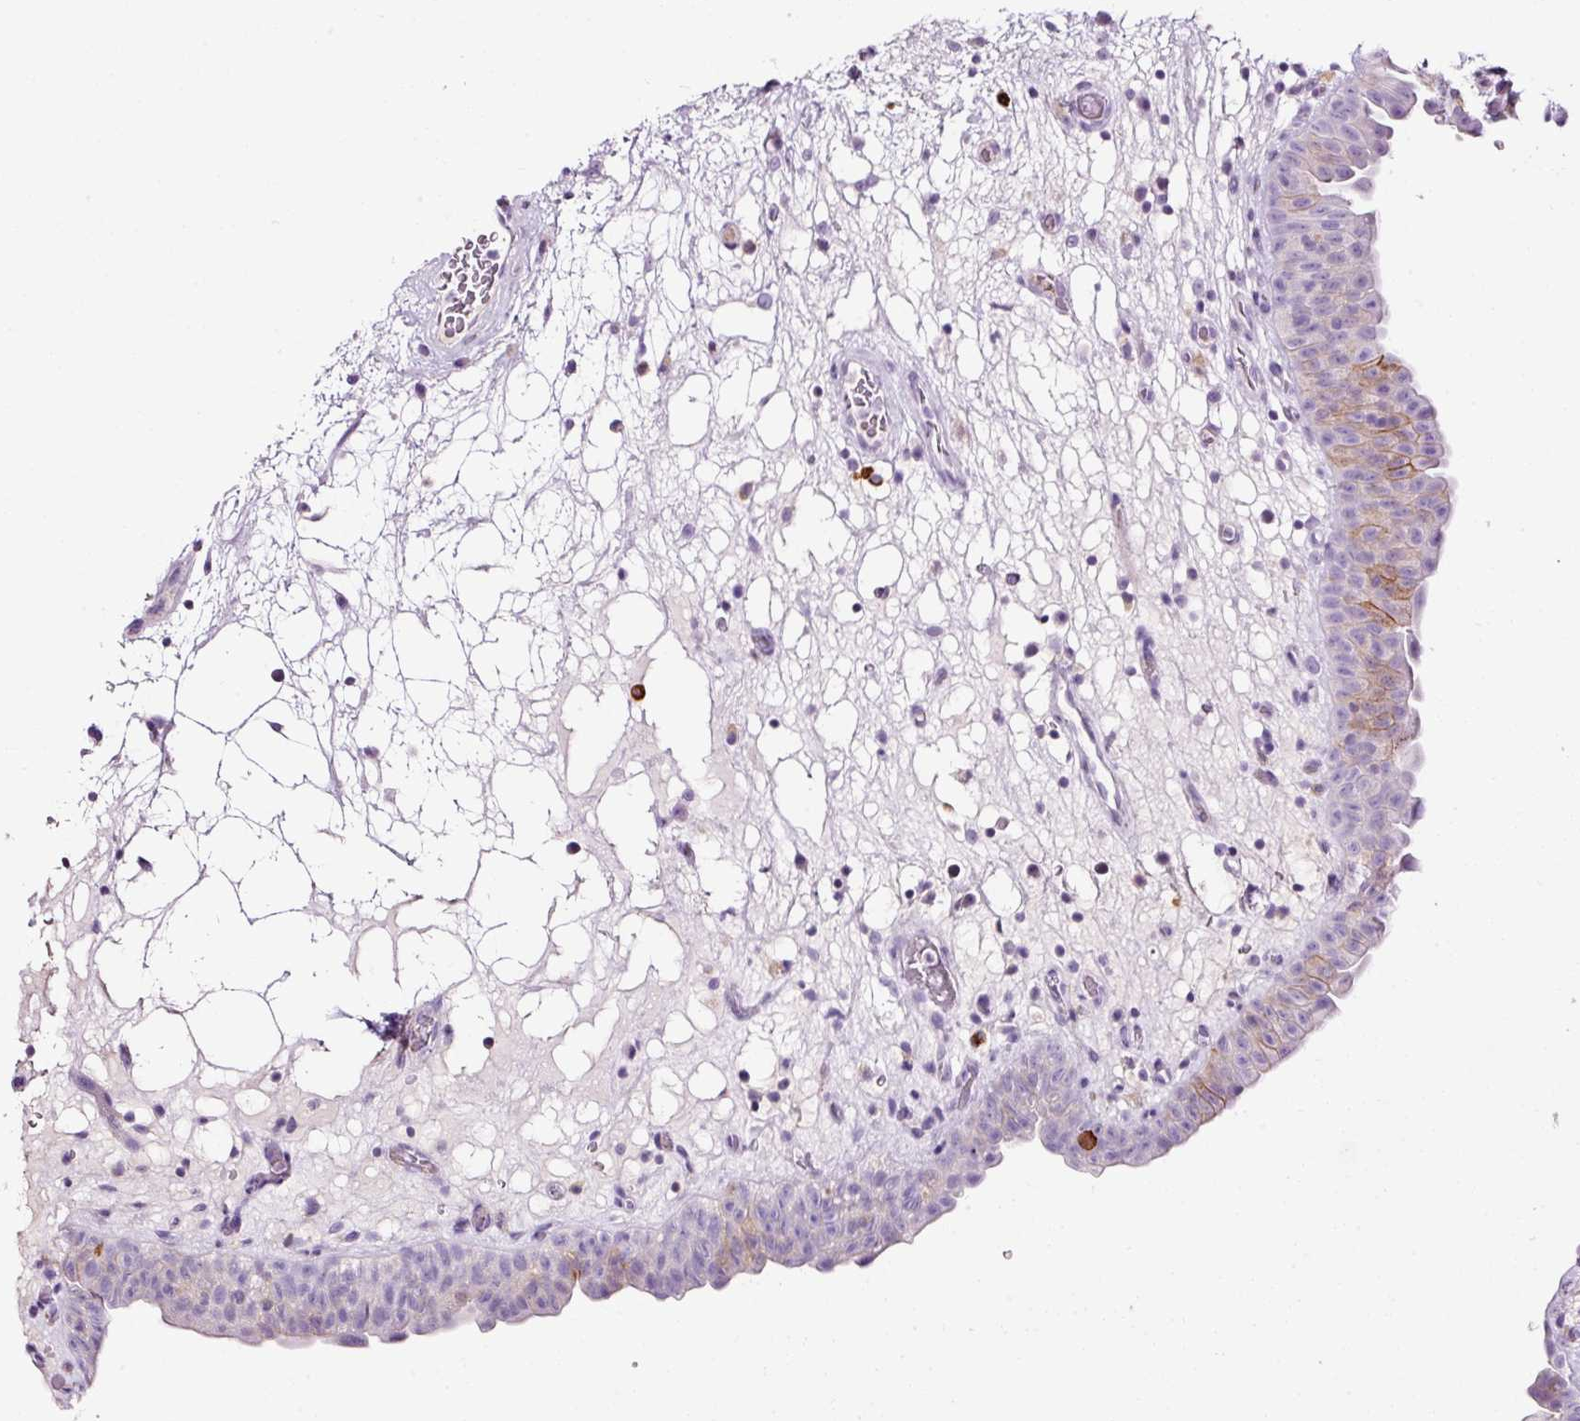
{"staining": {"intensity": "moderate", "quantity": "<25%", "location": "cytoplasmic/membranous"}, "tissue": "urinary bladder", "cell_type": "Urothelial cells", "image_type": "normal", "snomed": [{"axis": "morphology", "description": "Normal tissue, NOS"}, {"axis": "topography", "description": "Urinary bladder"}], "caption": "The immunohistochemical stain shows moderate cytoplasmic/membranous expression in urothelial cells of unremarkable urinary bladder.", "gene": "CYB561A3", "patient": {"sex": "male", "age": 71}}